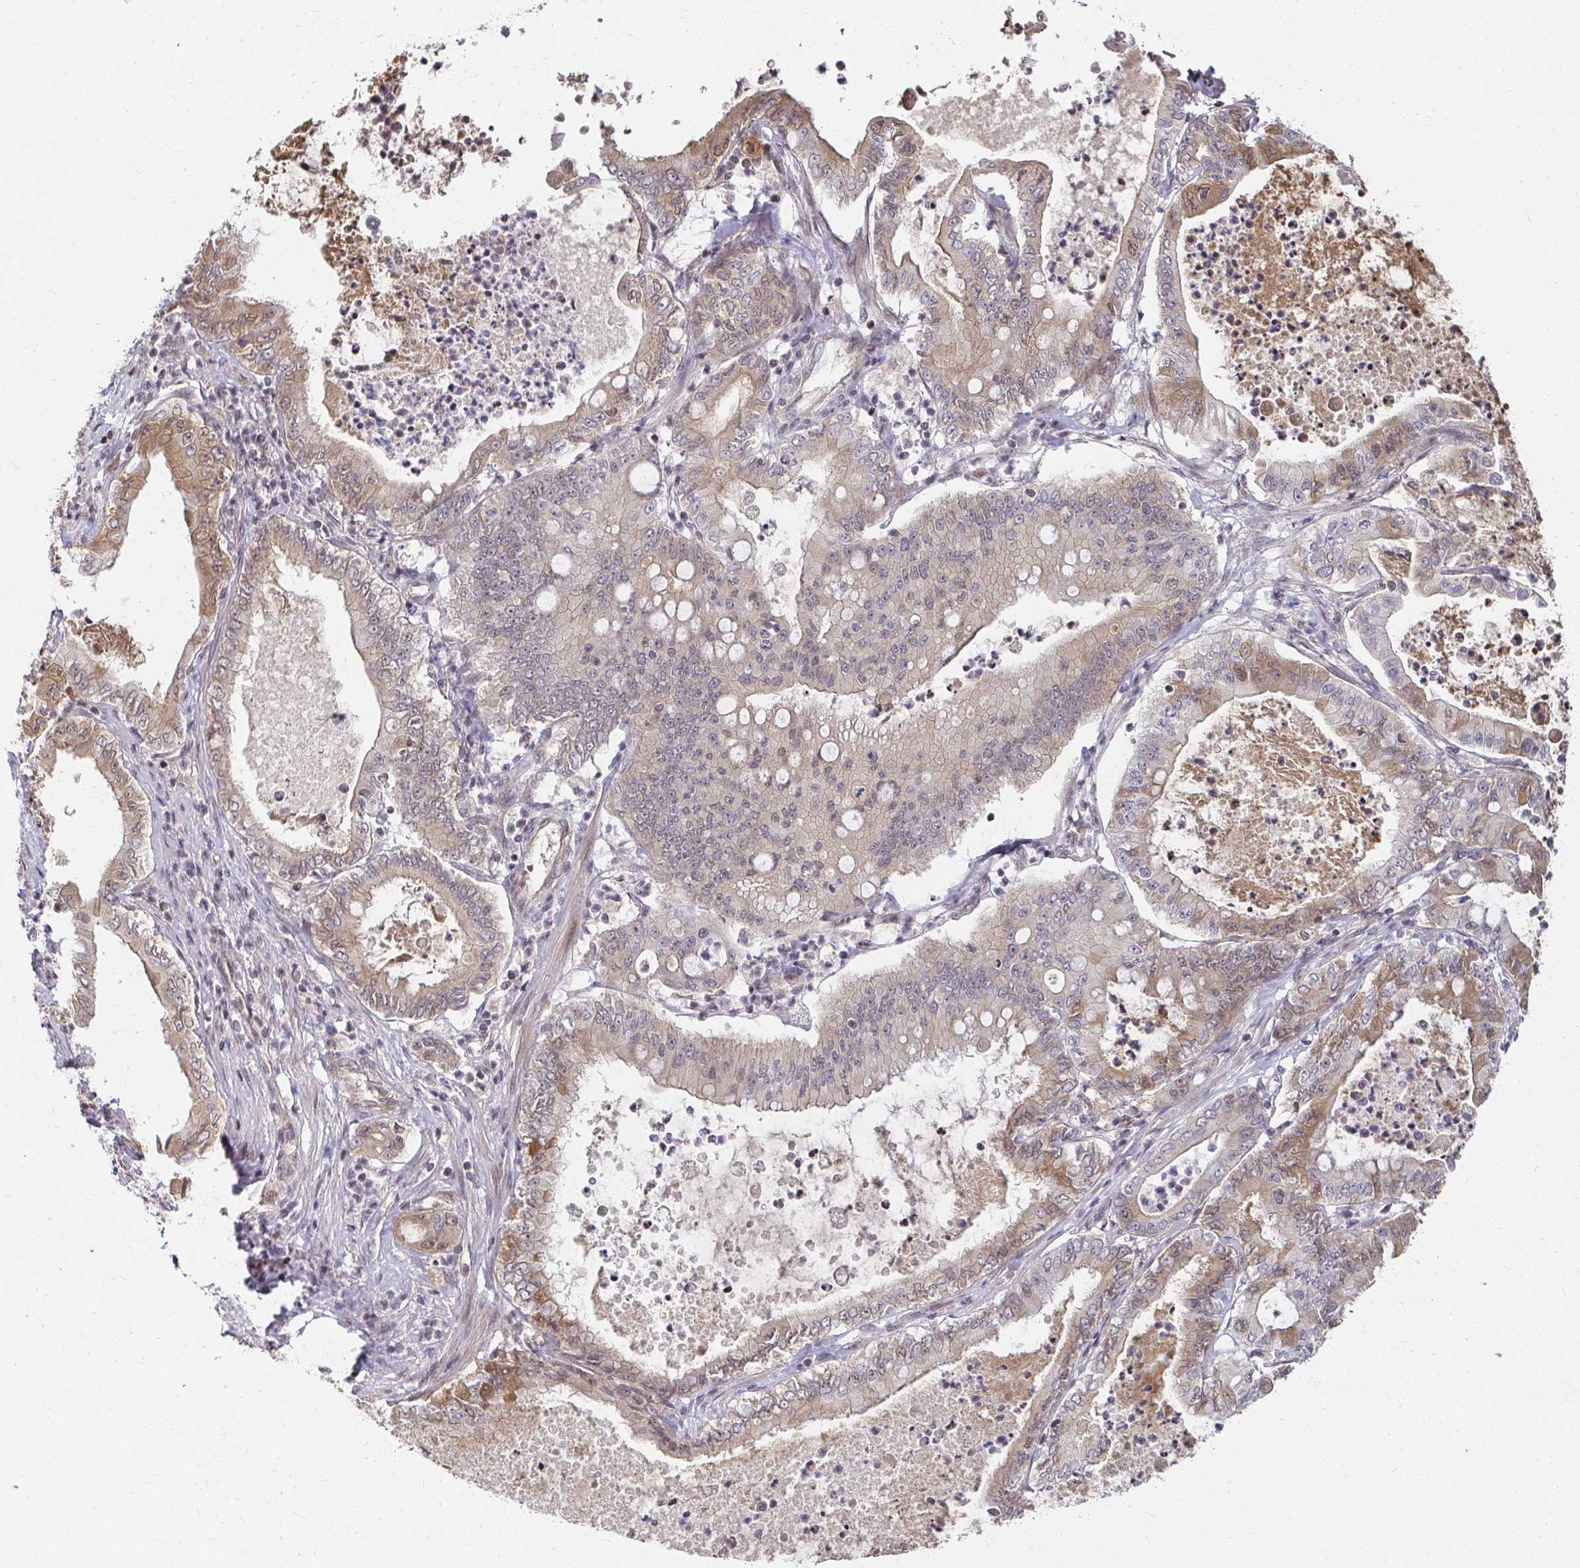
{"staining": {"intensity": "weak", "quantity": "25%-75%", "location": "cytoplasmic/membranous"}, "tissue": "pancreatic cancer", "cell_type": "Tumor cells", "image_type": "cancer", "snomed": [{"axis": "morphology", "description": "Adenocarcinoma, NOS"}, {"axis": "topography", "description": "Pancreas"}], "caption": "Pancreatic cancer was stained to show a protein in brown. There is low levels of weak cytoplasmic/membranous expression in about 25%-75% of tumor cells.", "gene": "ANK3", "patient": {"sex": "male", "age": 71}}